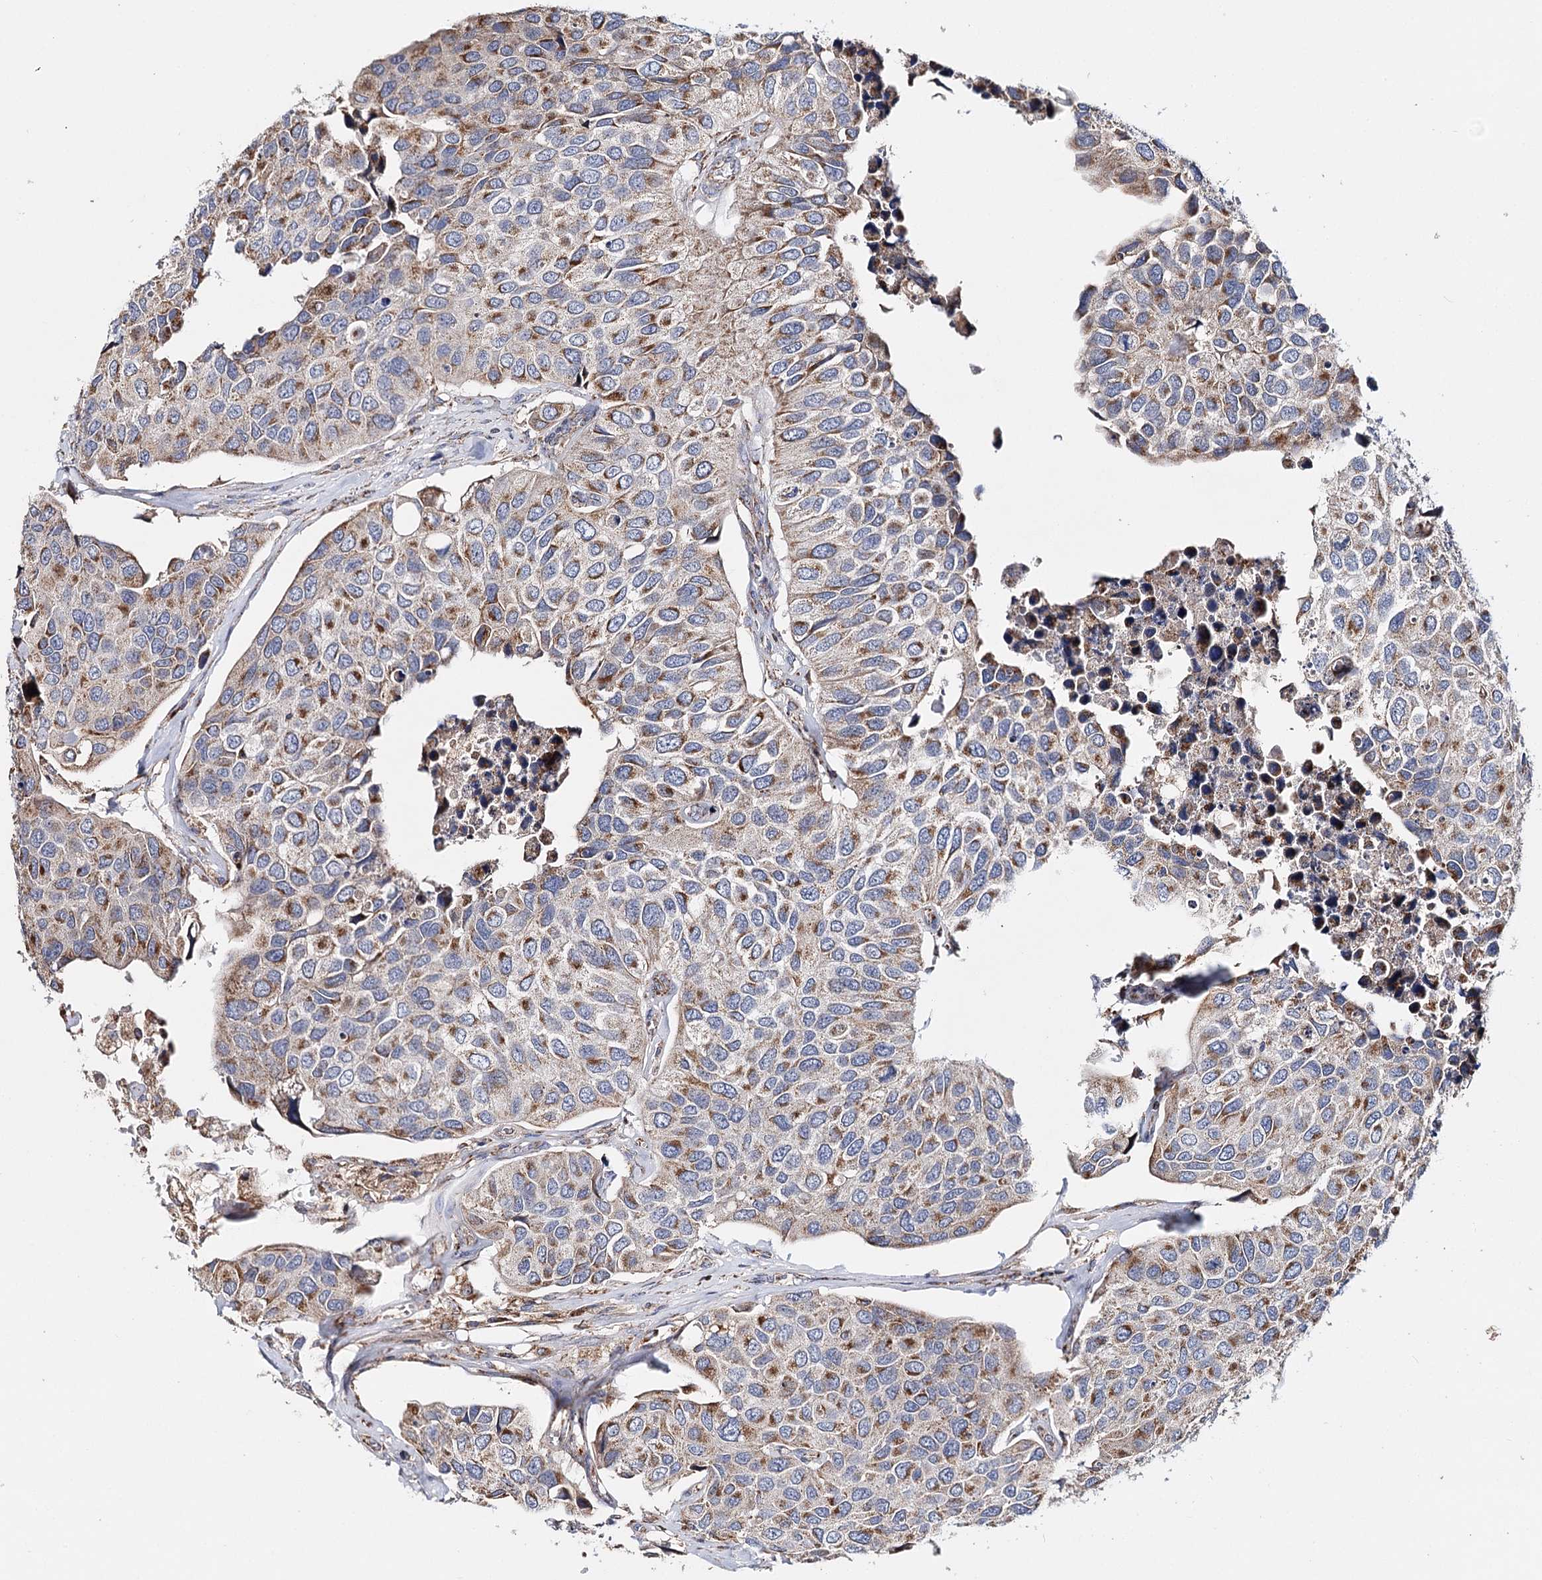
{"staining": {"intensity": "moderate", "quantity": ">75%", "location": "cytoplasmic/membranous"}, "tissue": "urothelial cancer", "cell_type": "Tumor cells", "image_type": "cancer", "snomed": [{"axis": "morphology", "description": "Urothelial carcinoma, High grade"}, {"axis": "topography", "description": "Urinary bladder"}], "caption": "Protein staining of high-grade urothelial carcinoma tissue exhibits moderate cytoplasmic/membranous expression in about >75% of tumor cells.", "gene": "CFAP46", "patient": {"sex": "male", "age": 74}}